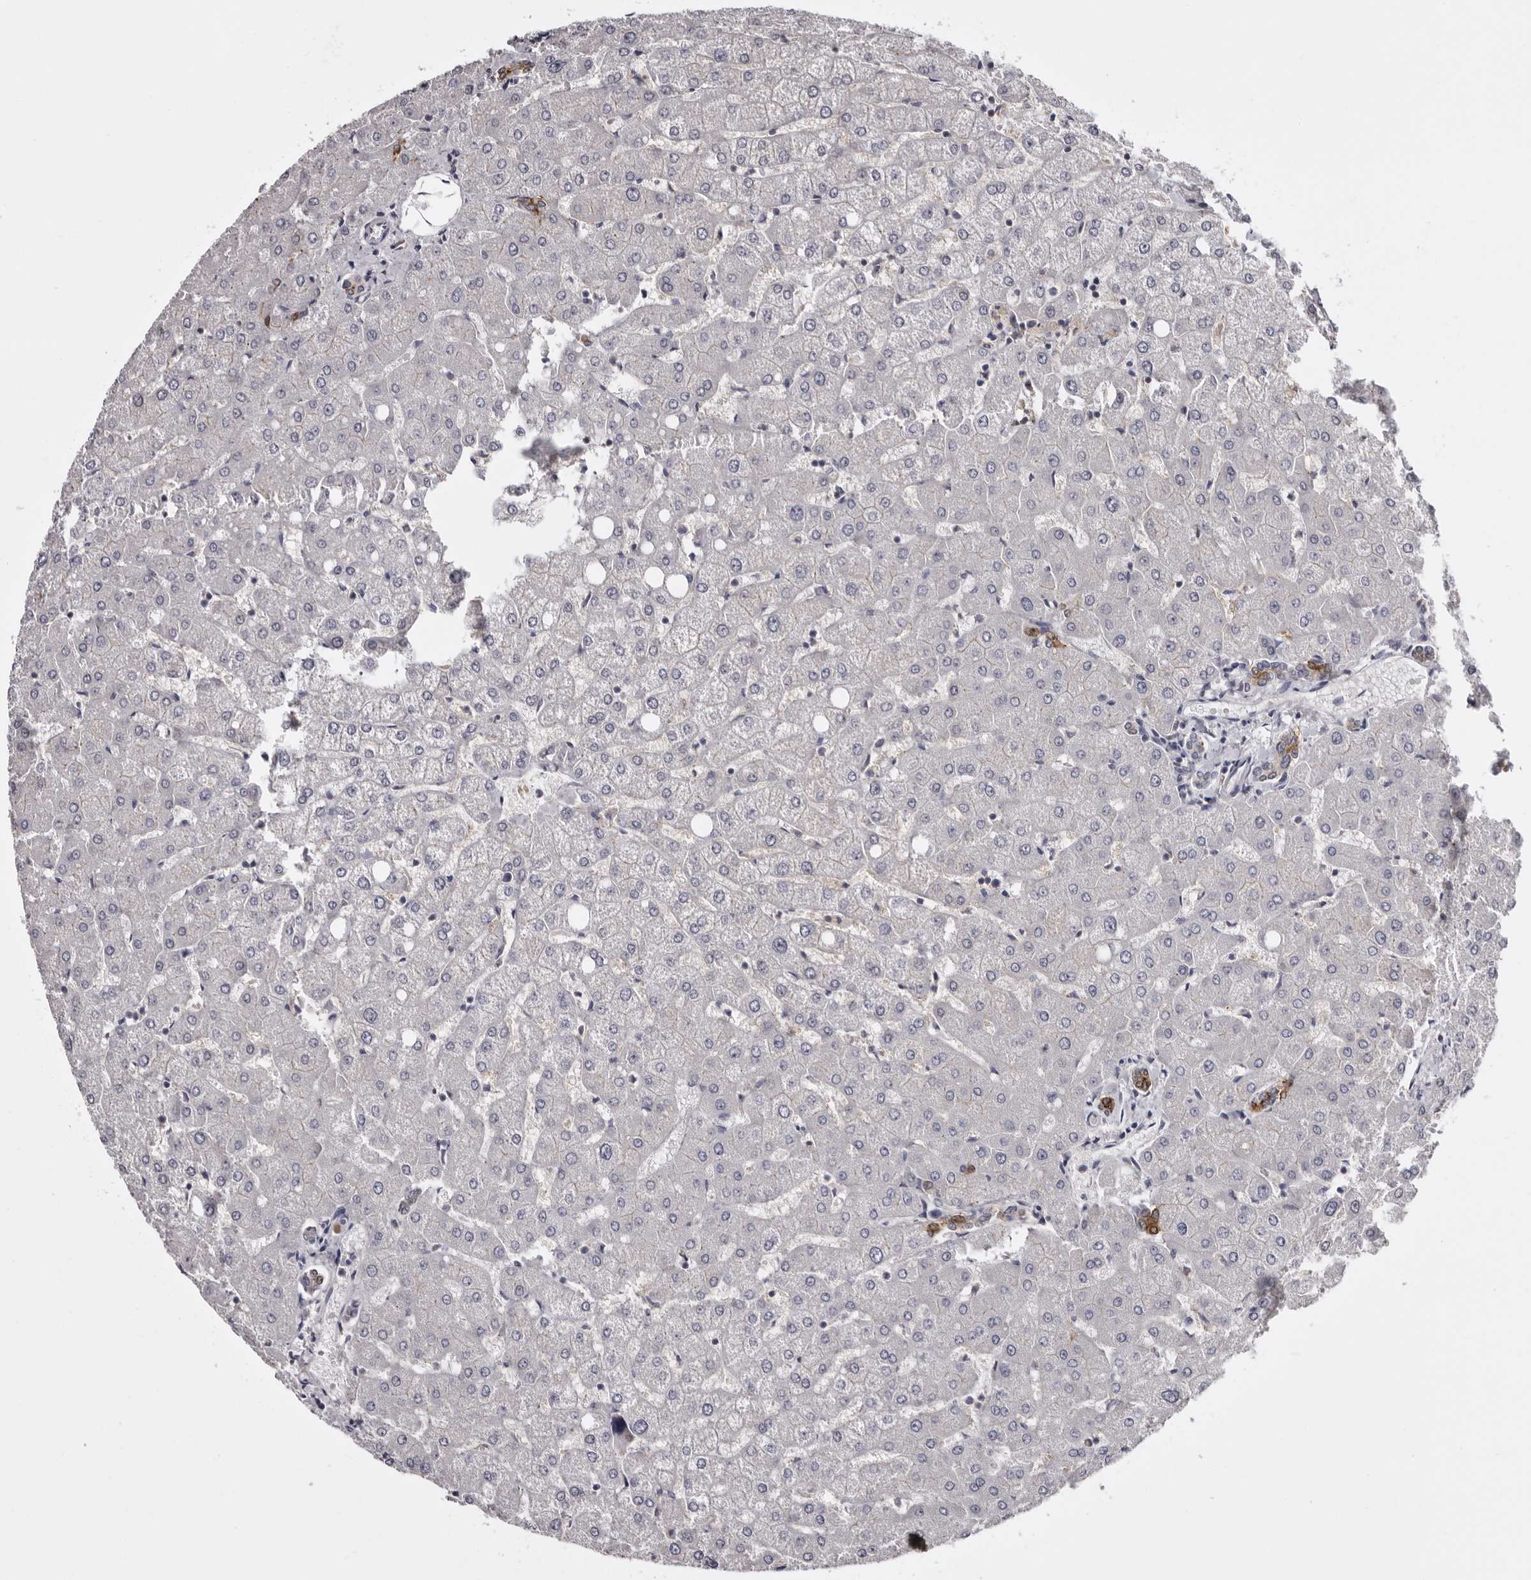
{"staining": {"intensity": "moderate", "quantity": ">75%", "location": "cytoplasmic/membranous"}, "tissue": "liver", "cell_type": "Cholangiocytes", "image_type": "normal", "snomed": [{"axis": "morphology", "description": "Normal tissue, NOS"}, {"axis": "topography", "description": "Liver"}], "caption": "A brown stain labels moderate cytoplasmic/membranous staining of a protein in cholangiocytes of normal liver.", "gene": "LAD1", "patient": {"sex": "female", "age": 54}}